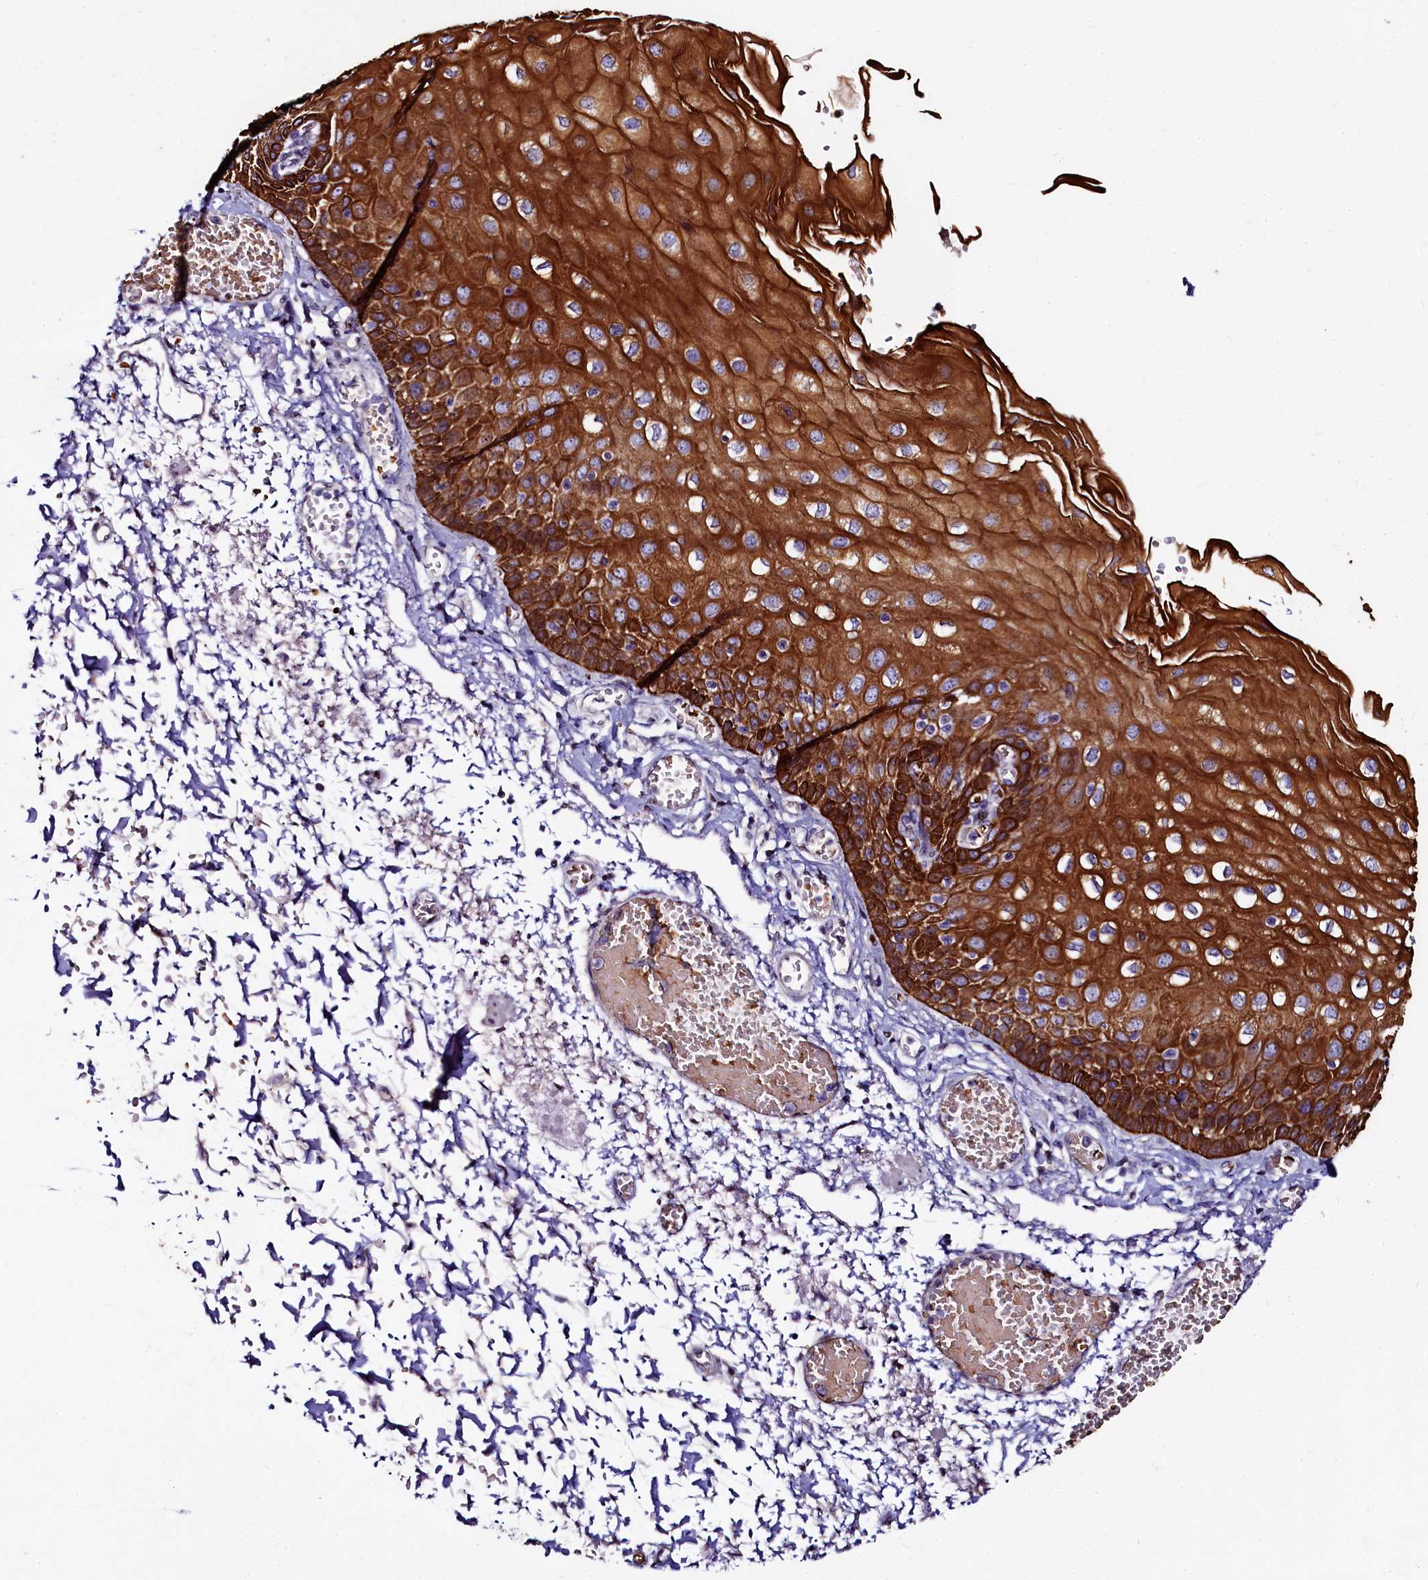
{"staining": {"intensity": "strong", "quantity": ">75%", "location": "cytoplasmic/membranous"}, "tissue": "esophagus", "cell_type": "Squamous epithelial cells", "image_type": "normal", "snomed": [{"axis": "morphology", "description": "Normal tissue, NOS"}, {"axis": "topography", "description": "Esophagus"}], "caption": "High-magnification brightfield microscopy of benign esophagus stained with DAB (brown) and counterstained with hematoxylin (blue). squamous epithelial cells exhibit strong cytoplasmic/membranous staining is identified in approximately>75% of cells. (Brightfield microscopy of DAB IHC at high magnification).", "gene": "CTDSPL2", "patient": {"sex": "male", "age": 81}}